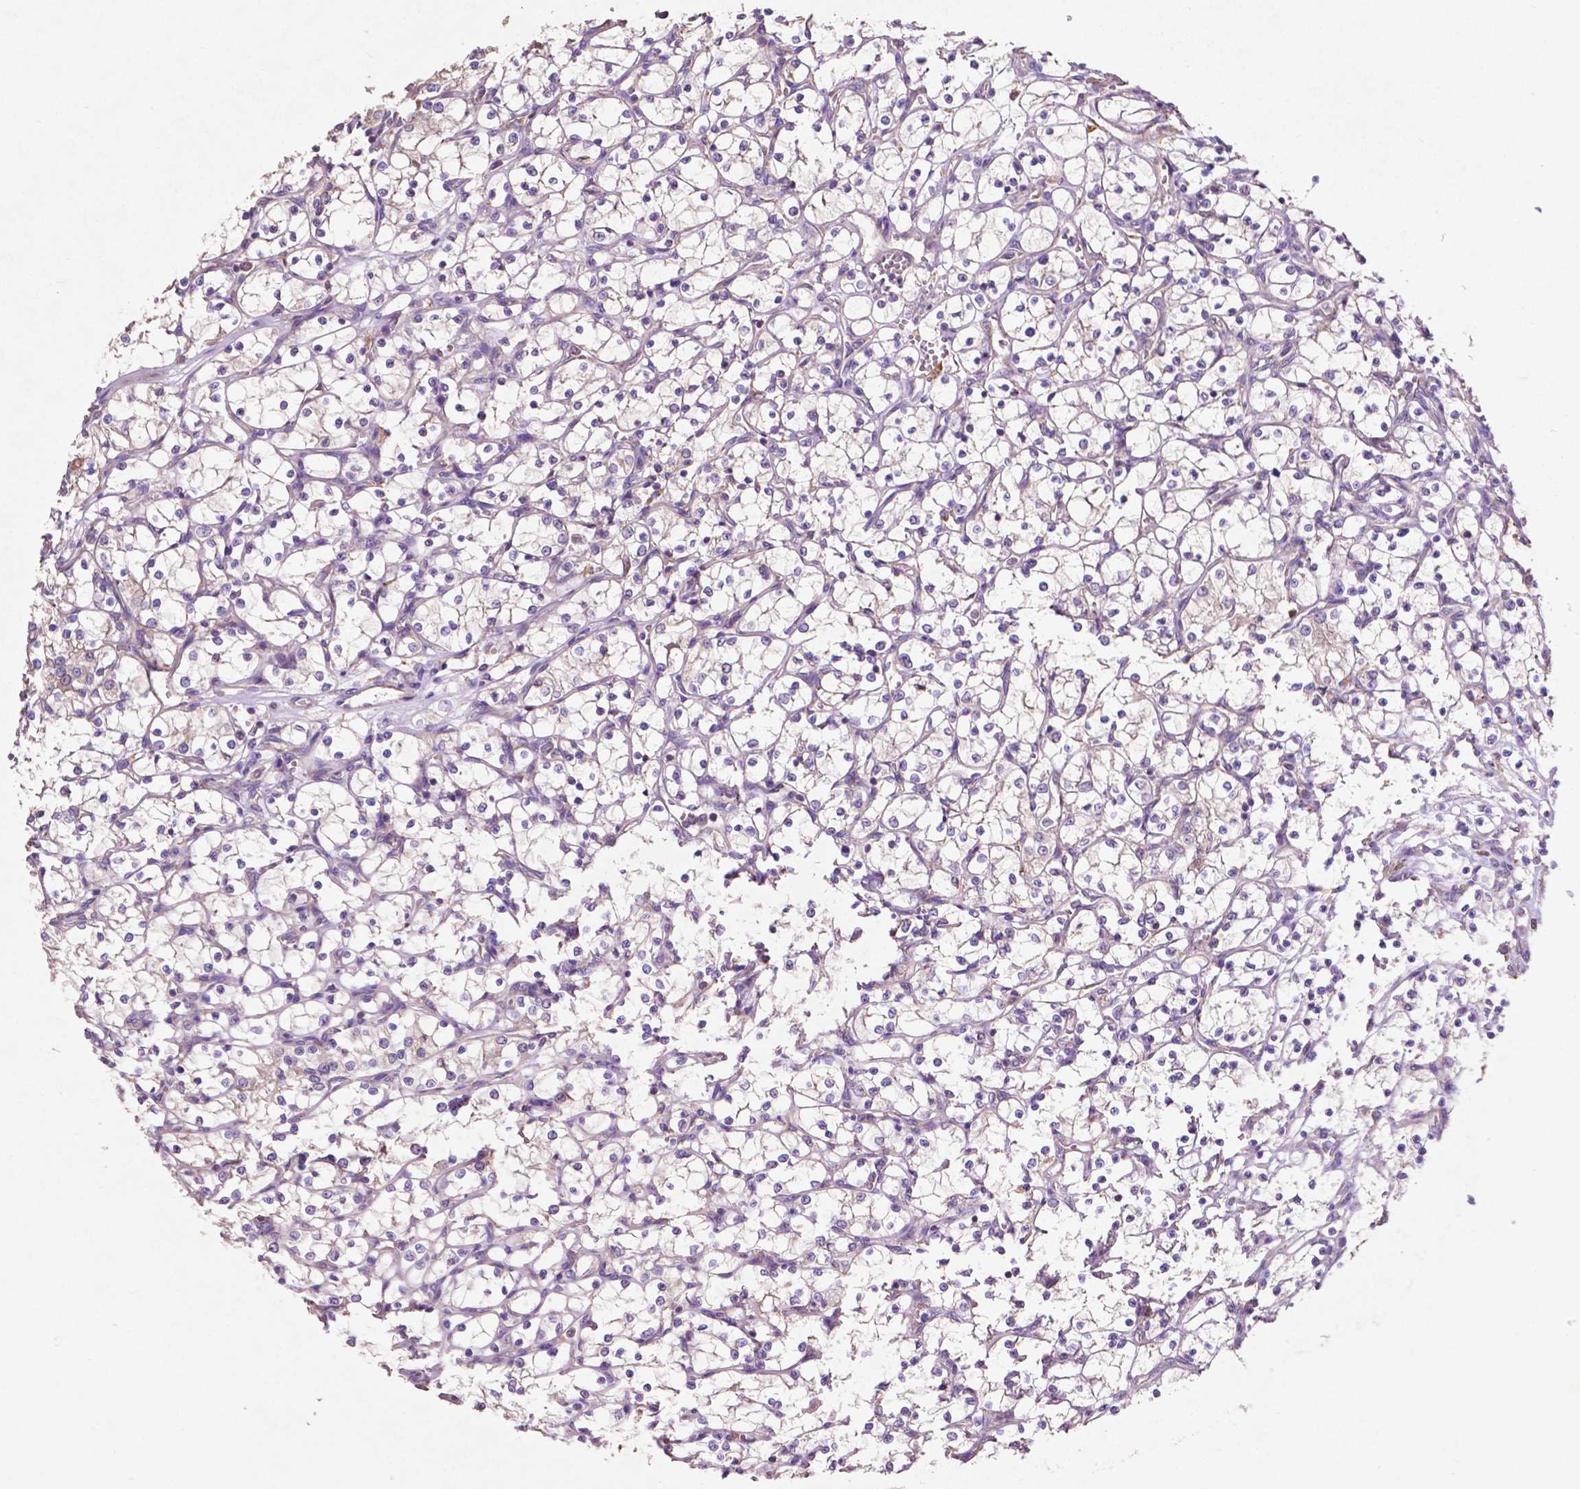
{"staining": {"intensity": "negative", "quantity": "none", "location": "none"}, "tissue": "renal cancer", "cell_type": "Tumor cells", "image_type": "cancer", "snomed": [{"axis": "morphology", "description": "Adenocarcinoma, NOS"}, {"axis": "topography", "description": "Kidney"}], "caption": "Immunohistochemical staining of renal cancer displays no significant positivity in tumor cells. (Brightfield microscopy of DAB (3,3'-diaminobenzidine) immunohistochemistry at high magnification).", "gene": "MBTPS1", "patient": {"sex": "female", "age": 69}}